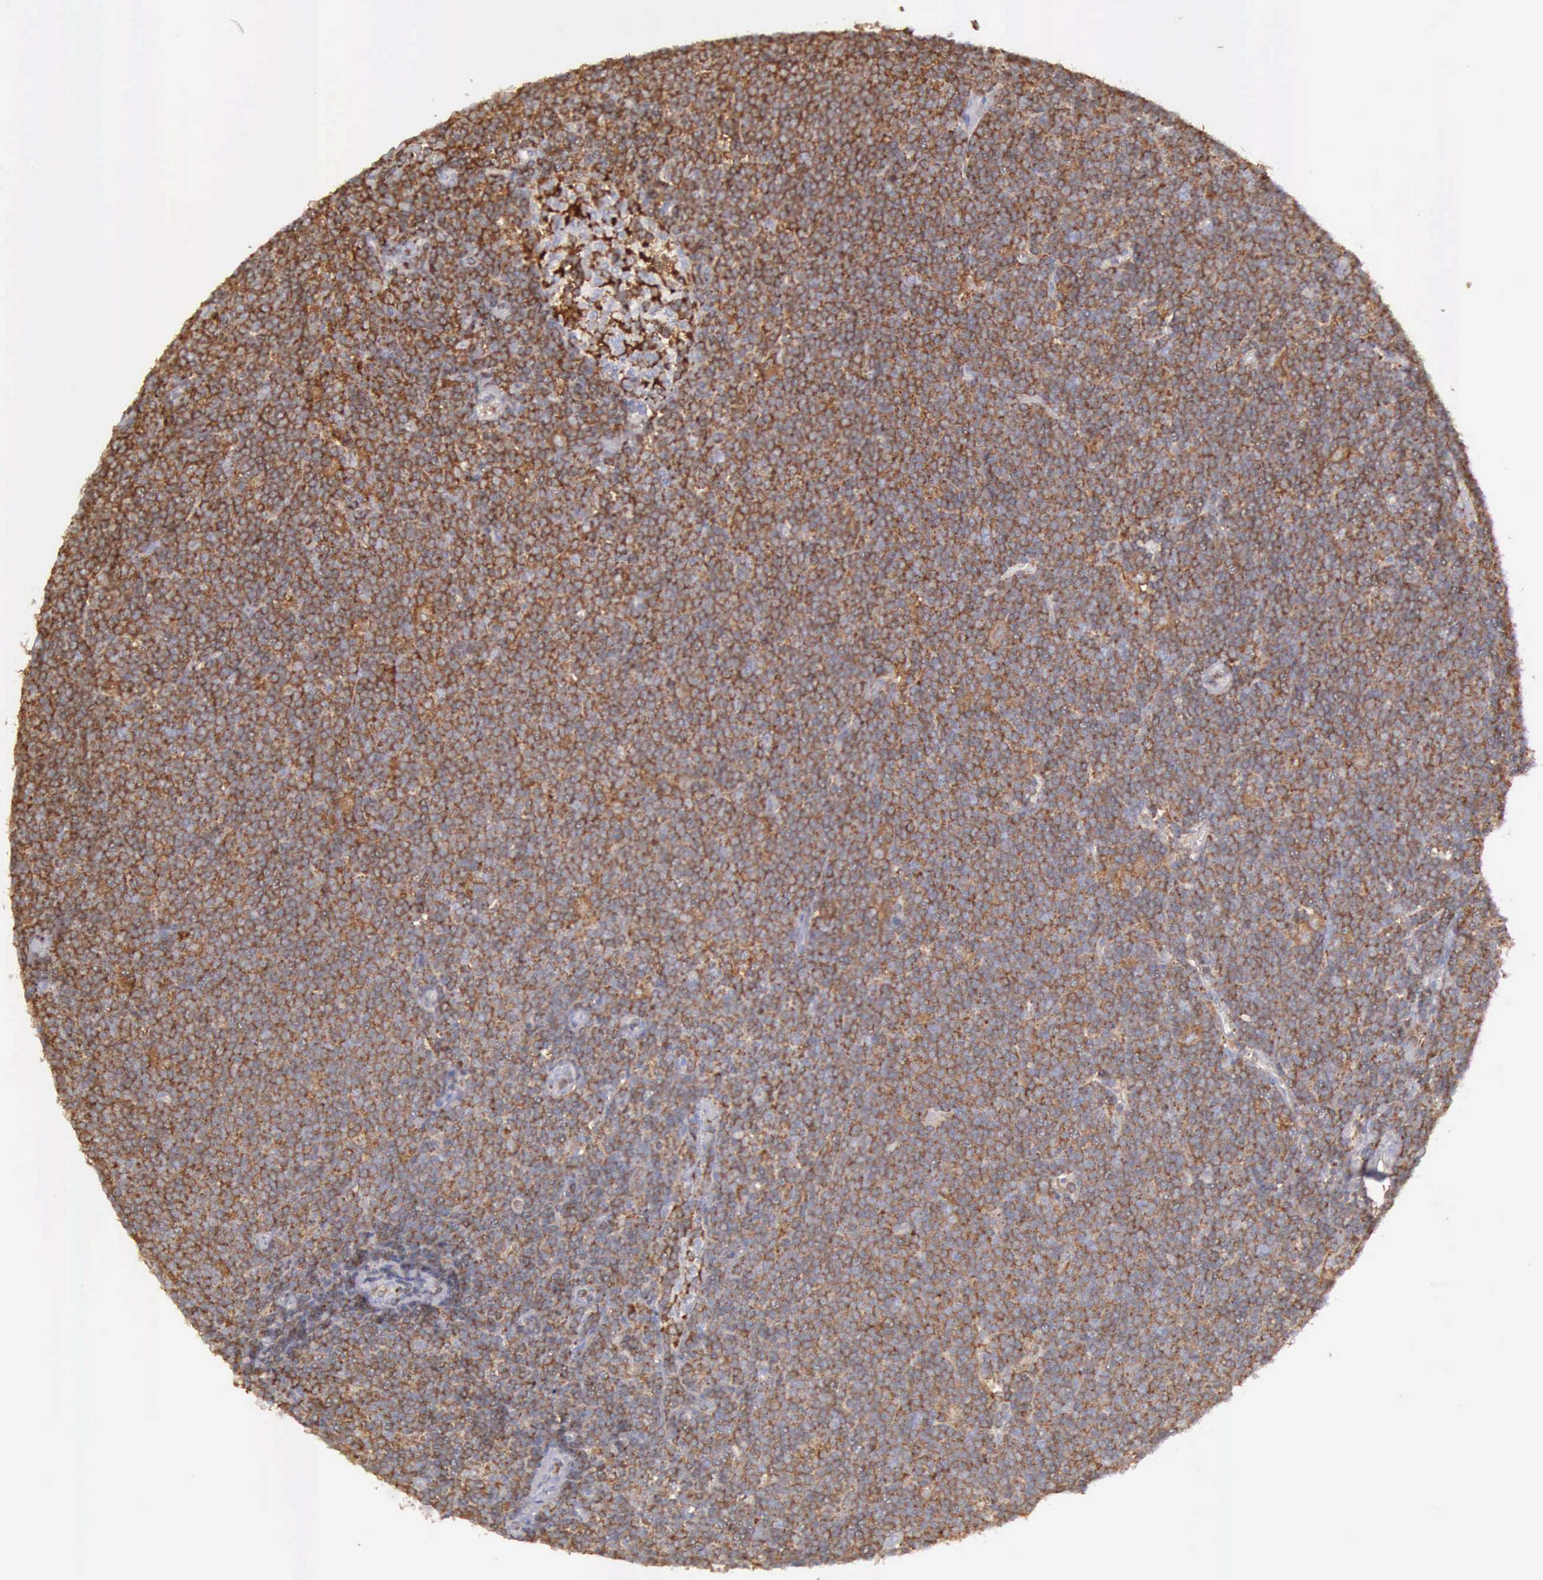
{"staining": {"intensity": "moderate", "quantity": ">75%", "location": "cytoplasmic/membranous"}, "tissue": "lymphoma", "cell_type": "Tumor cells", "image_type": "cancer", "snomed": [{"axis": "morphology", "description": "Malignant lymphoma, non-Hodgkin's type, Low grade"}, {"axis": "topography", "description": "Lymph node"}], "caption": "Immunohistochemistry of human lymphoma displays medium levels of moderate cytoplasmic/membranous staining in about >75% of tumor cells. (brown staining indicates protein expression, while blue staining denotes nuclei).", "gene": "ARHGAP4", "patient": {"sex": "male", "age": 65}}